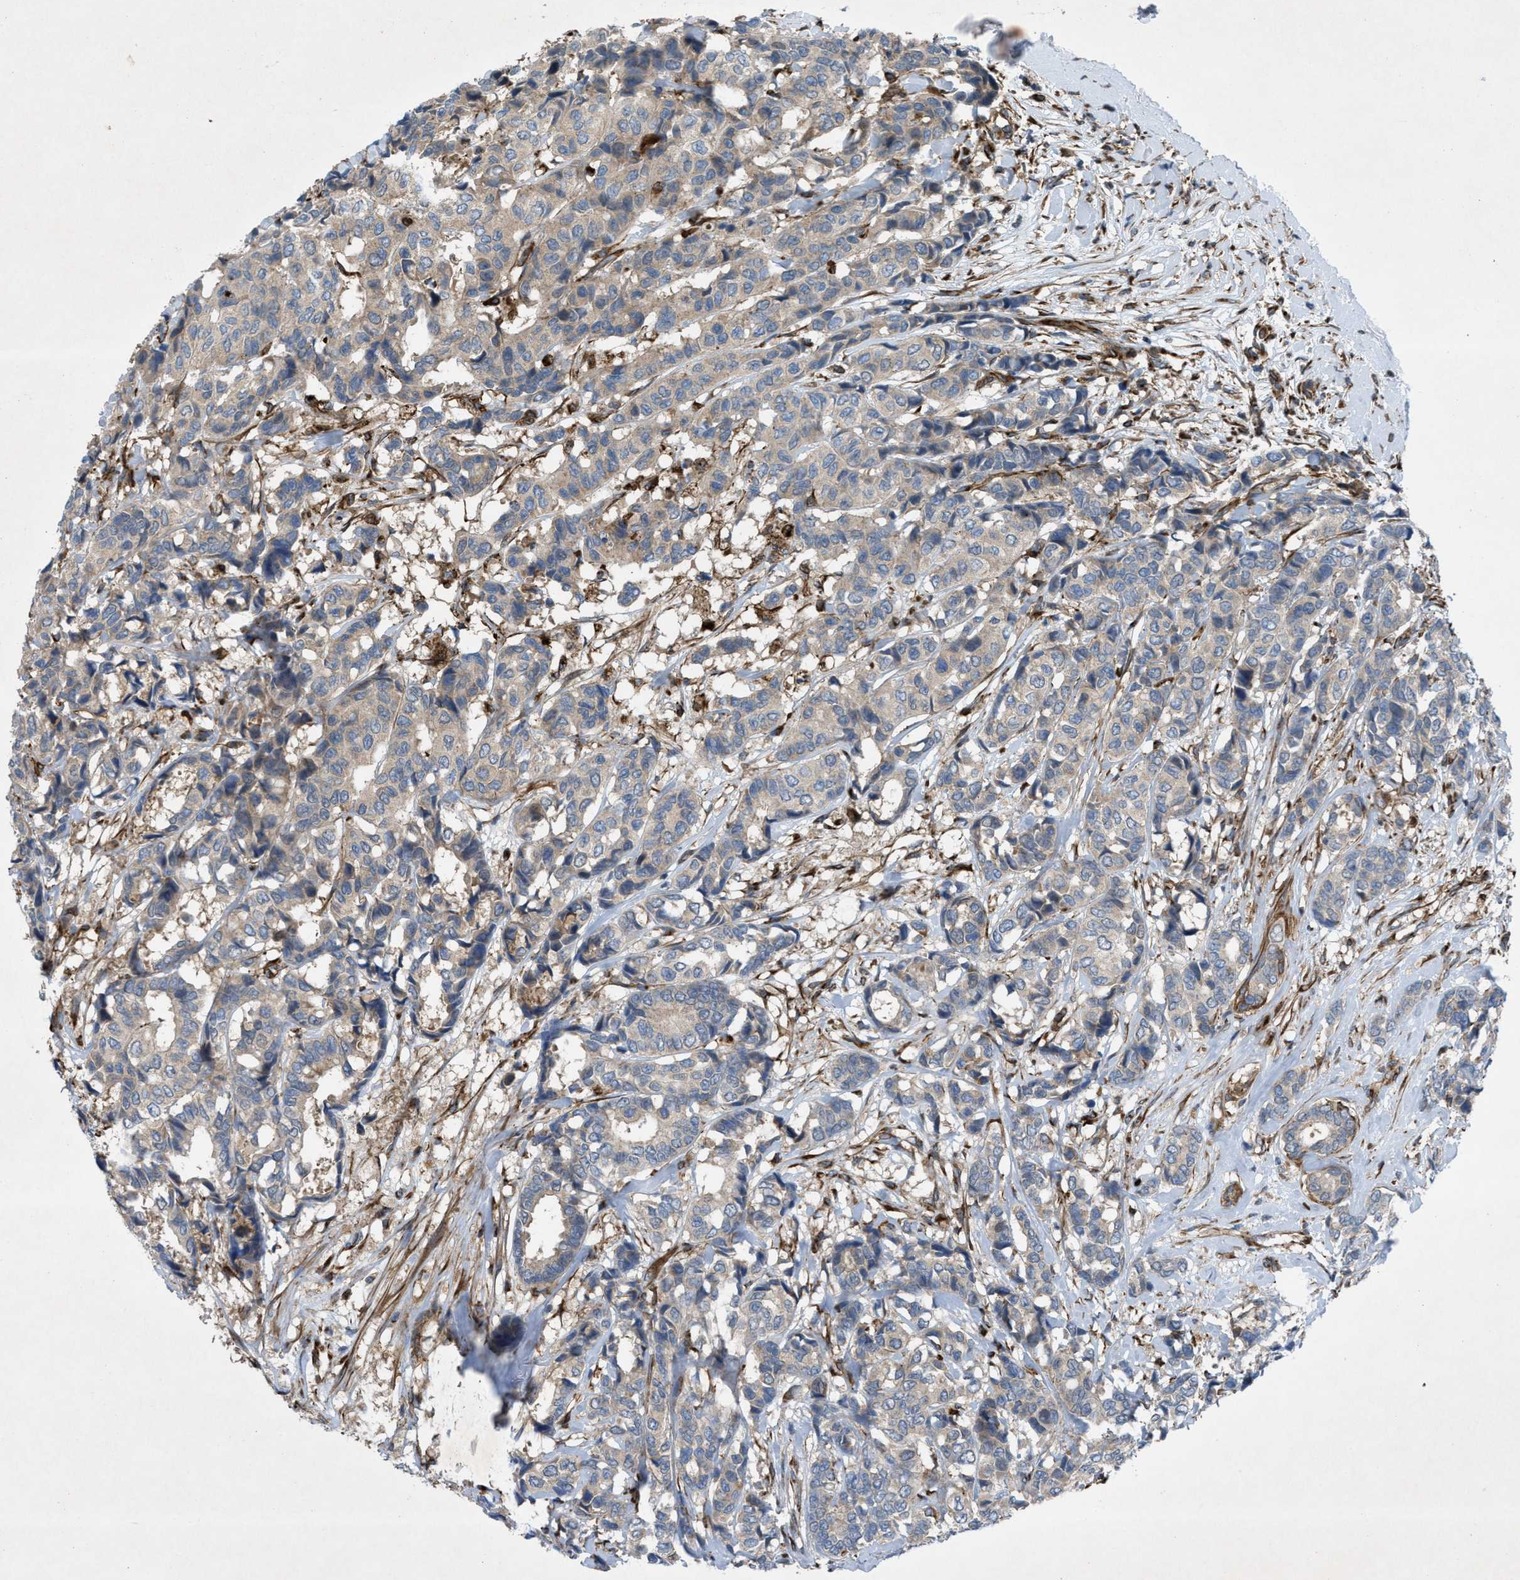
{"staining": {"intensity": "weak", "quantity": "<25%", "location": "cytoplasmic/membranous"}, "tissue": "breast cancer", "cell_type": "Tumor cells", "image_type": "cancer", "snomed": [{"axis": "morphology", "description": "Duct carcinoma"}, {"axis": "topography", "description": "Breast"}], "caption": "Human breast infiltrating ductal carcinoma stained for a protein using immunohistochemistry (IHC) shows no expression in tumor cells.", "gene": "SLC6A9", "patient": {"sex": "female", "age": 87}}